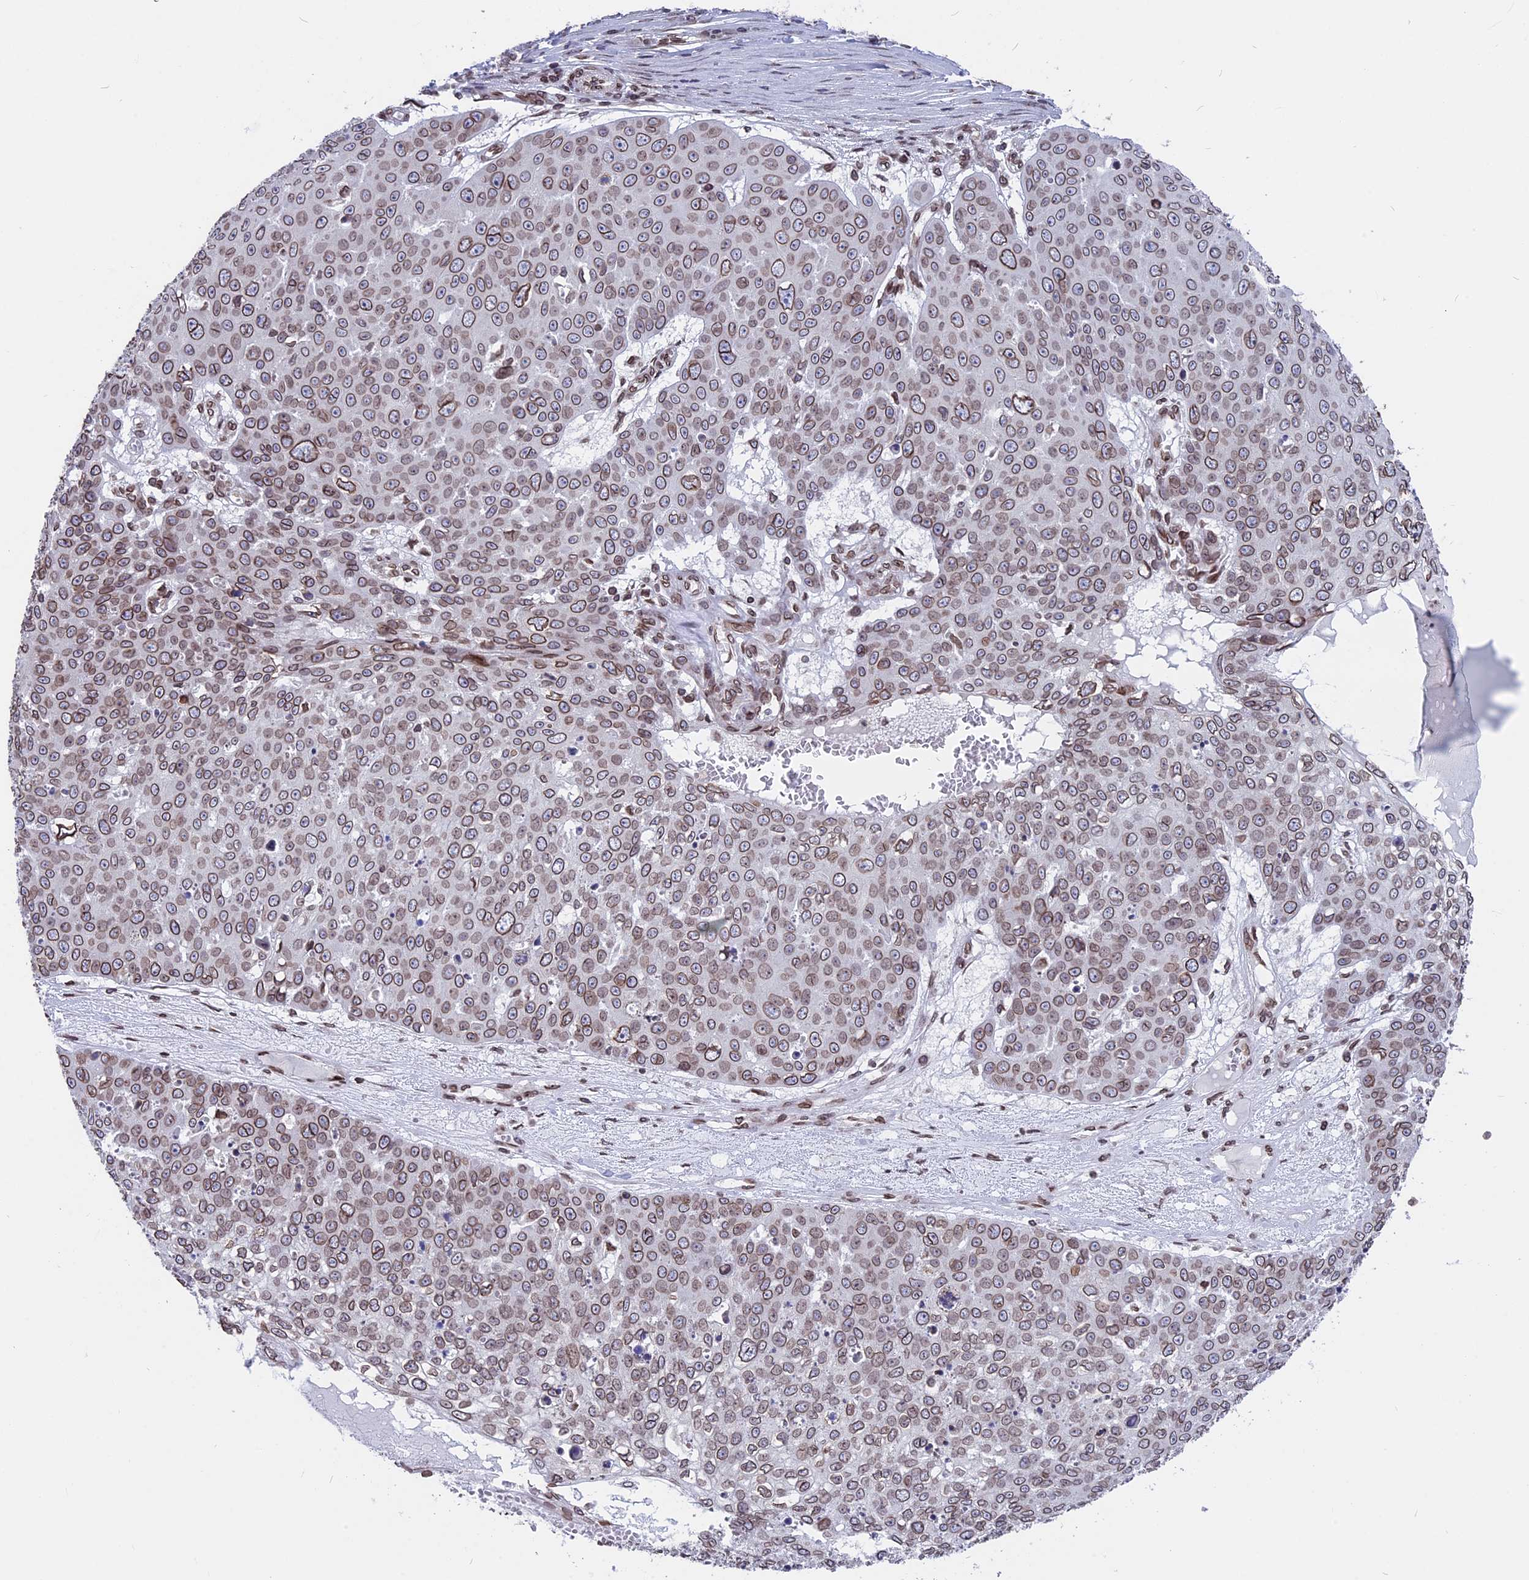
{"staining": {"intensity": "moderate", "quantity": ">75%", "location": "cytoplasmic/membranous,nuclear"}, "tissue": "skin cancer", "cell_type": "Tumor cells", "image_type": "cancer", "snomed": [{"axis": "morphology", "description": "Squamous cell carcinoma, NOS"}, {"axis": "topography", "description": "Skin"}], "caption": "Brown immunohistochemical staining in human skin squamous cell carcinoma shows moderate cytoplasmic/membranous and nuclear positivity in about >75% of tumor cells.", "gene": "PTCHD4", "patient": {"sex": "male", "age": 71}}